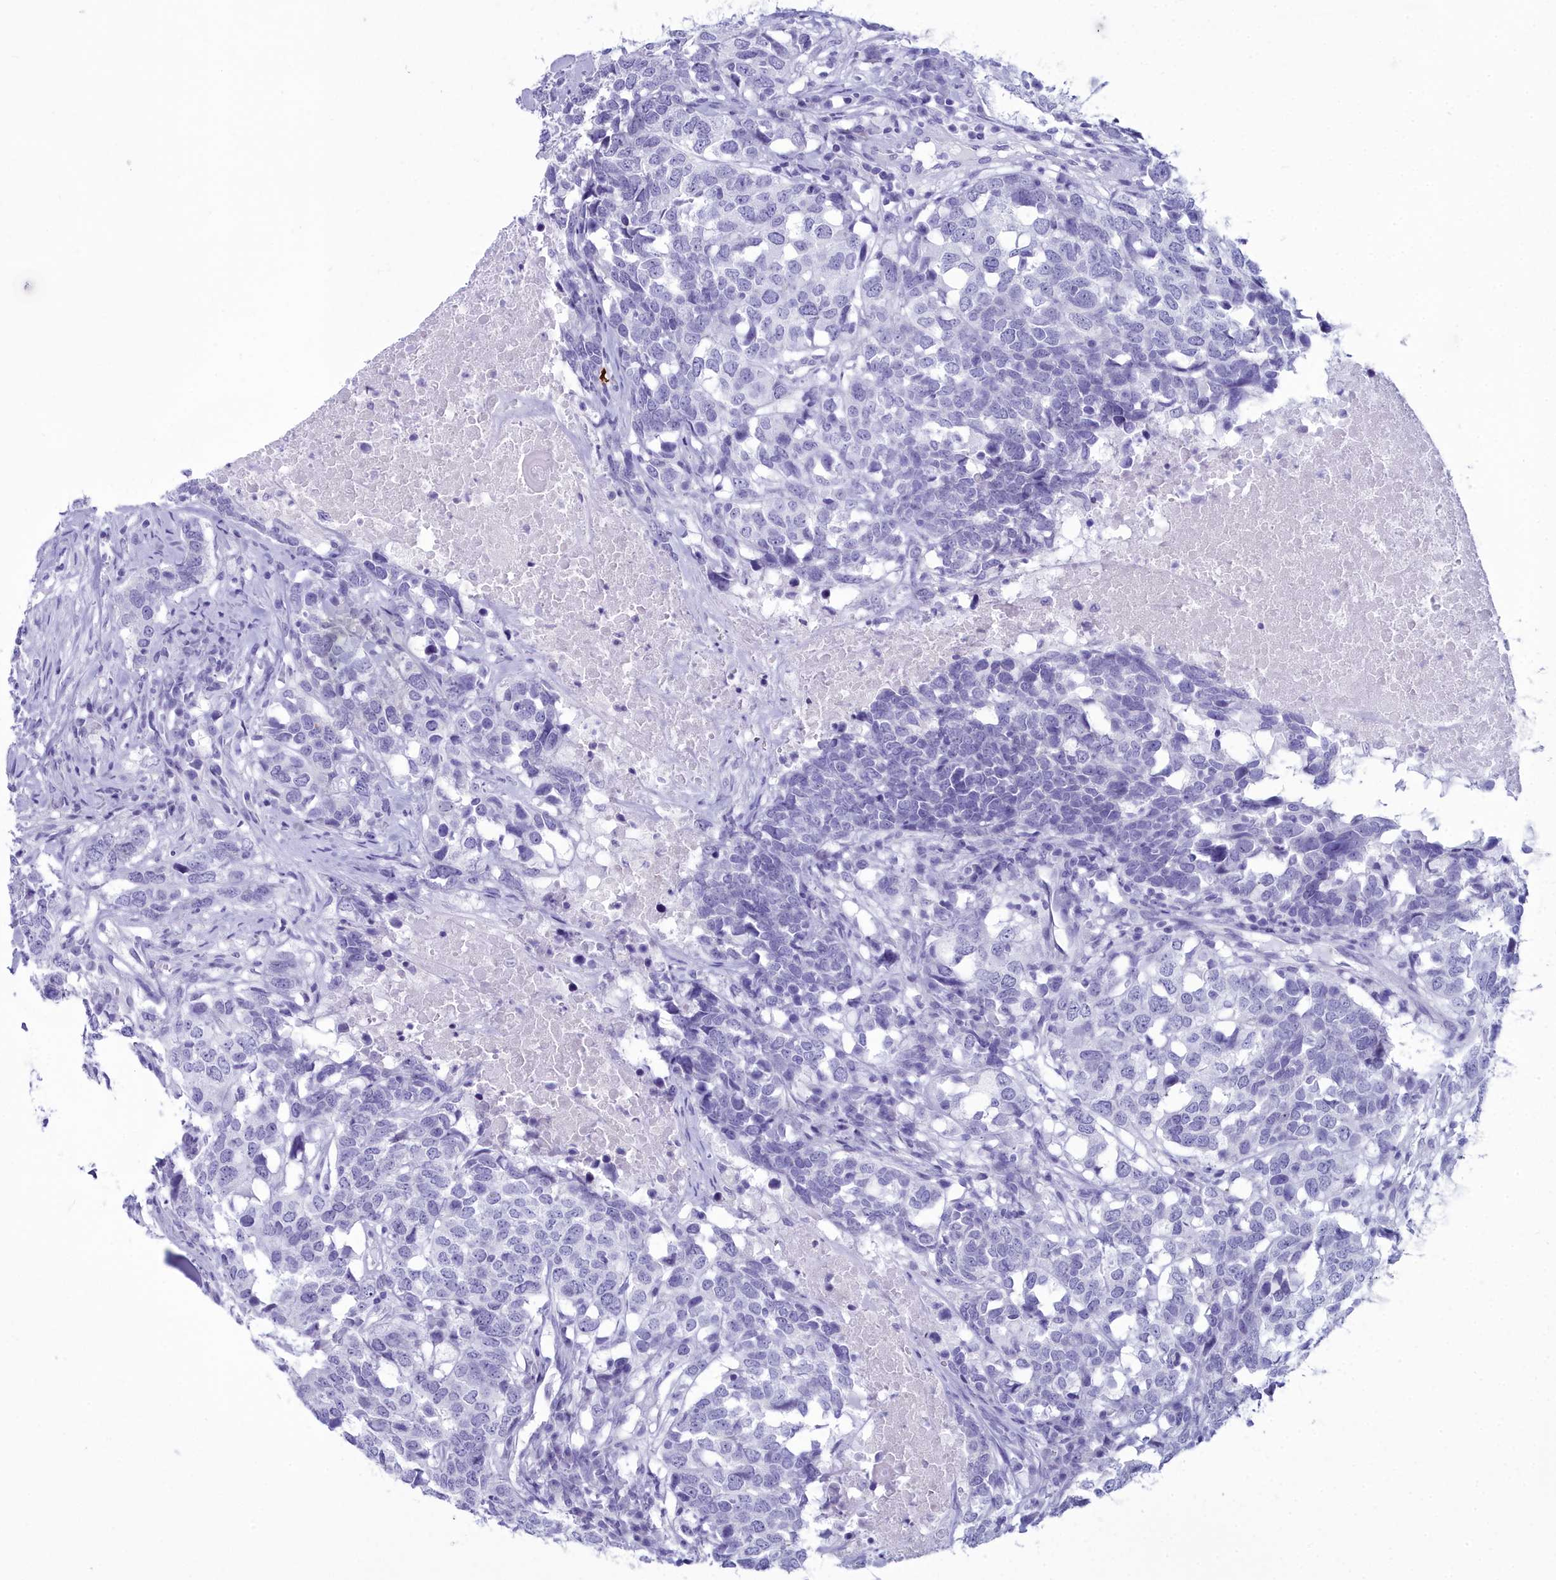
{"staining": {"intensity": "negative", "quantity": "none", "location": "none"}, "tissue": "head and neck cancer", "cell_type": "Tumor cells", "image_type": "cancer", "snomed": [{"axis": "morphology", "description": "Squamous cell carcinoma, NOS"}, {"axis": "topography", "description": "Head-Neck"}], "caption": "Head and neck cancer (squamous cell carcinoma) was stained to show a protein in brown. There is no significant staining in tumor cells.", "gene": "MAP6", "patient": {"sex": "male", "age": 66}}